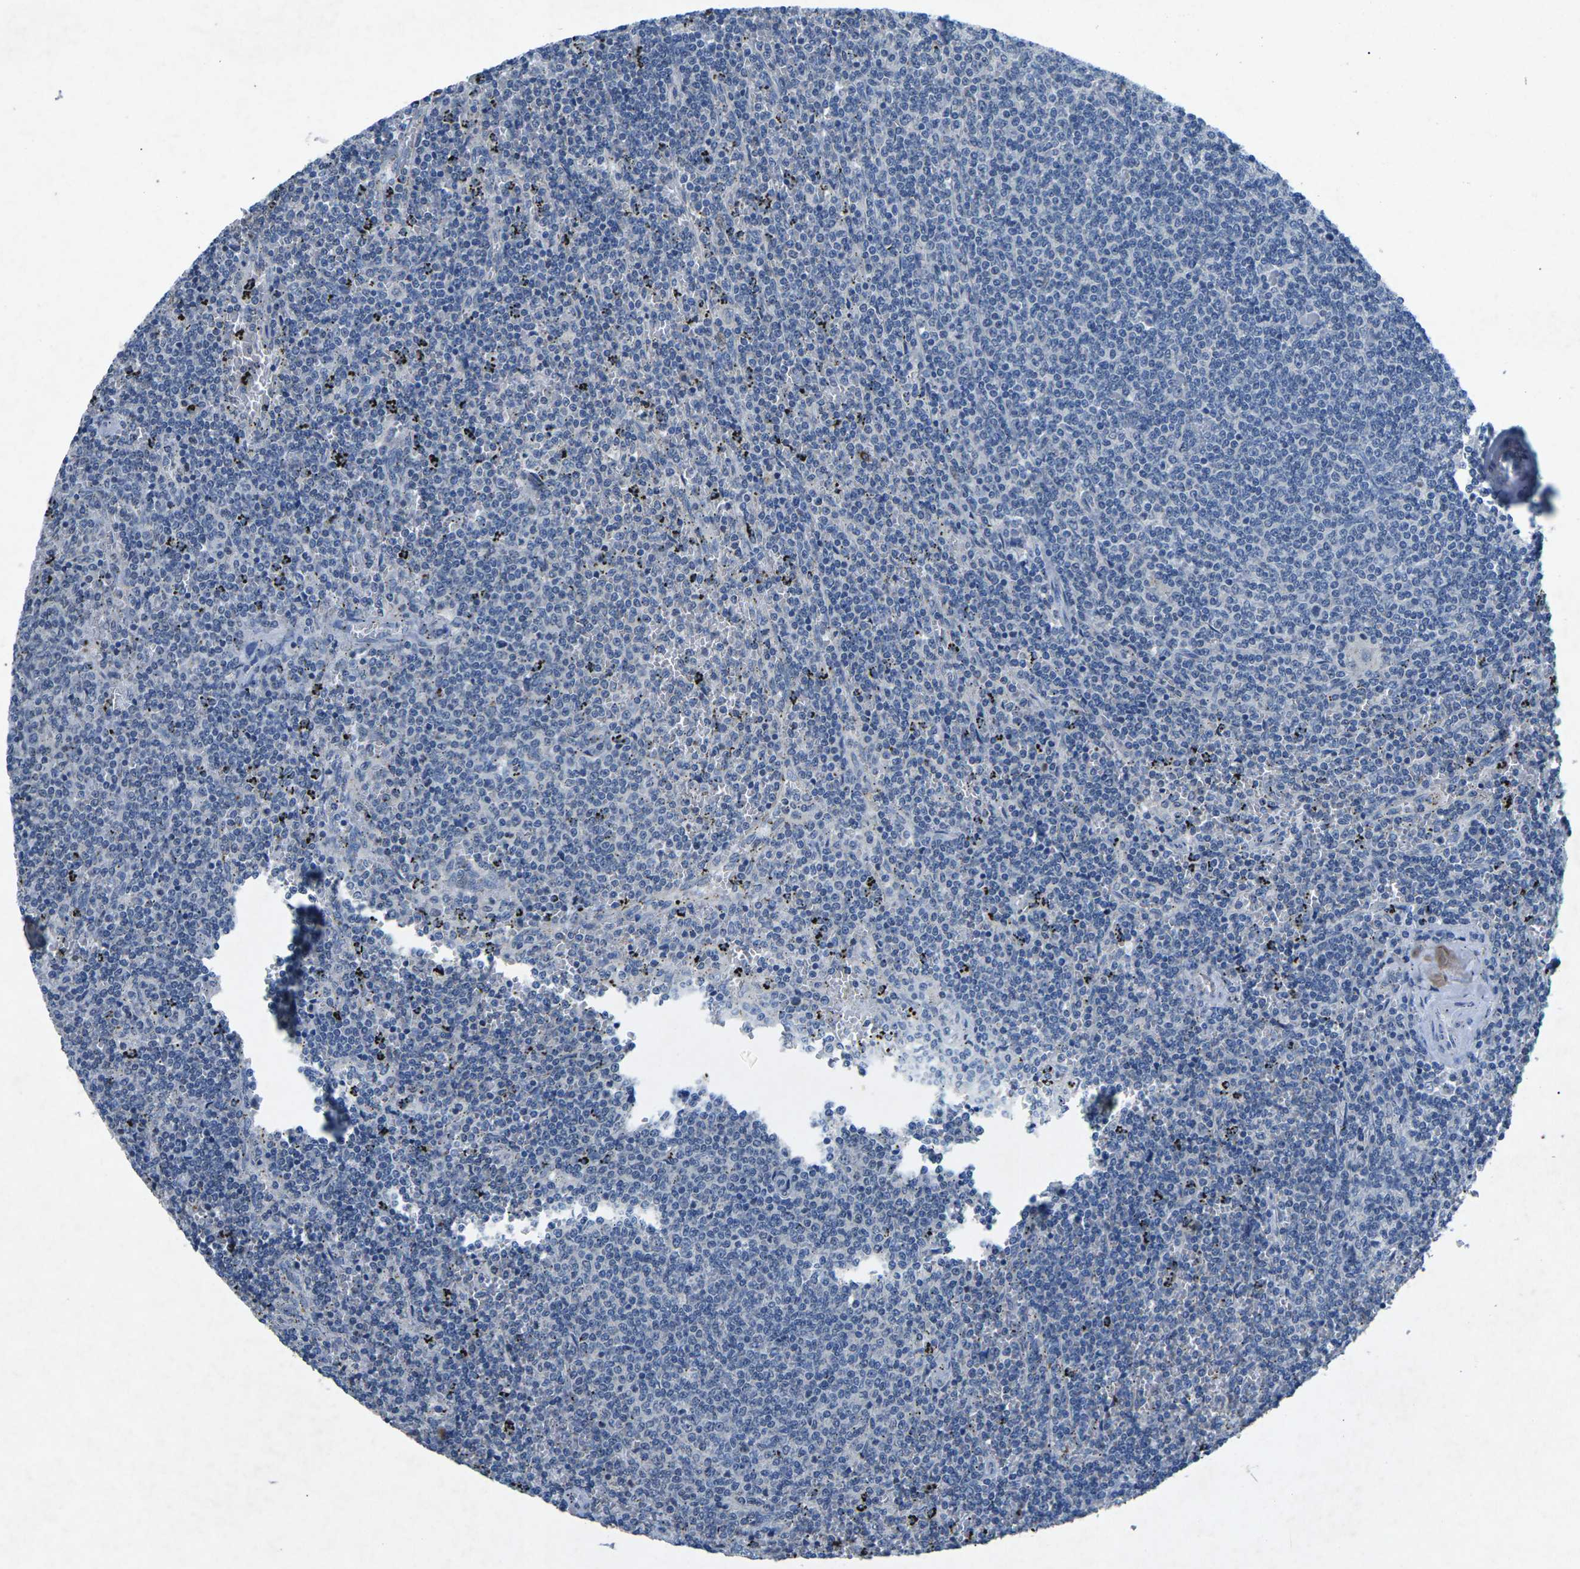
{"staining": {"intensity": "negative", "quantity": "none", "location": "none"}, "tissue": "lymphoma", "cell_type": "Tumor cells", "image_type": "cancer", "snomed": [{"axis": "morphology", "description": "Malignant lymphoma, non-Hodgkin's type, Low grade"}, {"axis": "topography", "description": "Spleen"}], "caption": "Tumor cells show no significant protein positivity in lymphoma.", "gene": "PLG", "patient": {"sex": "female", "age": 50}}